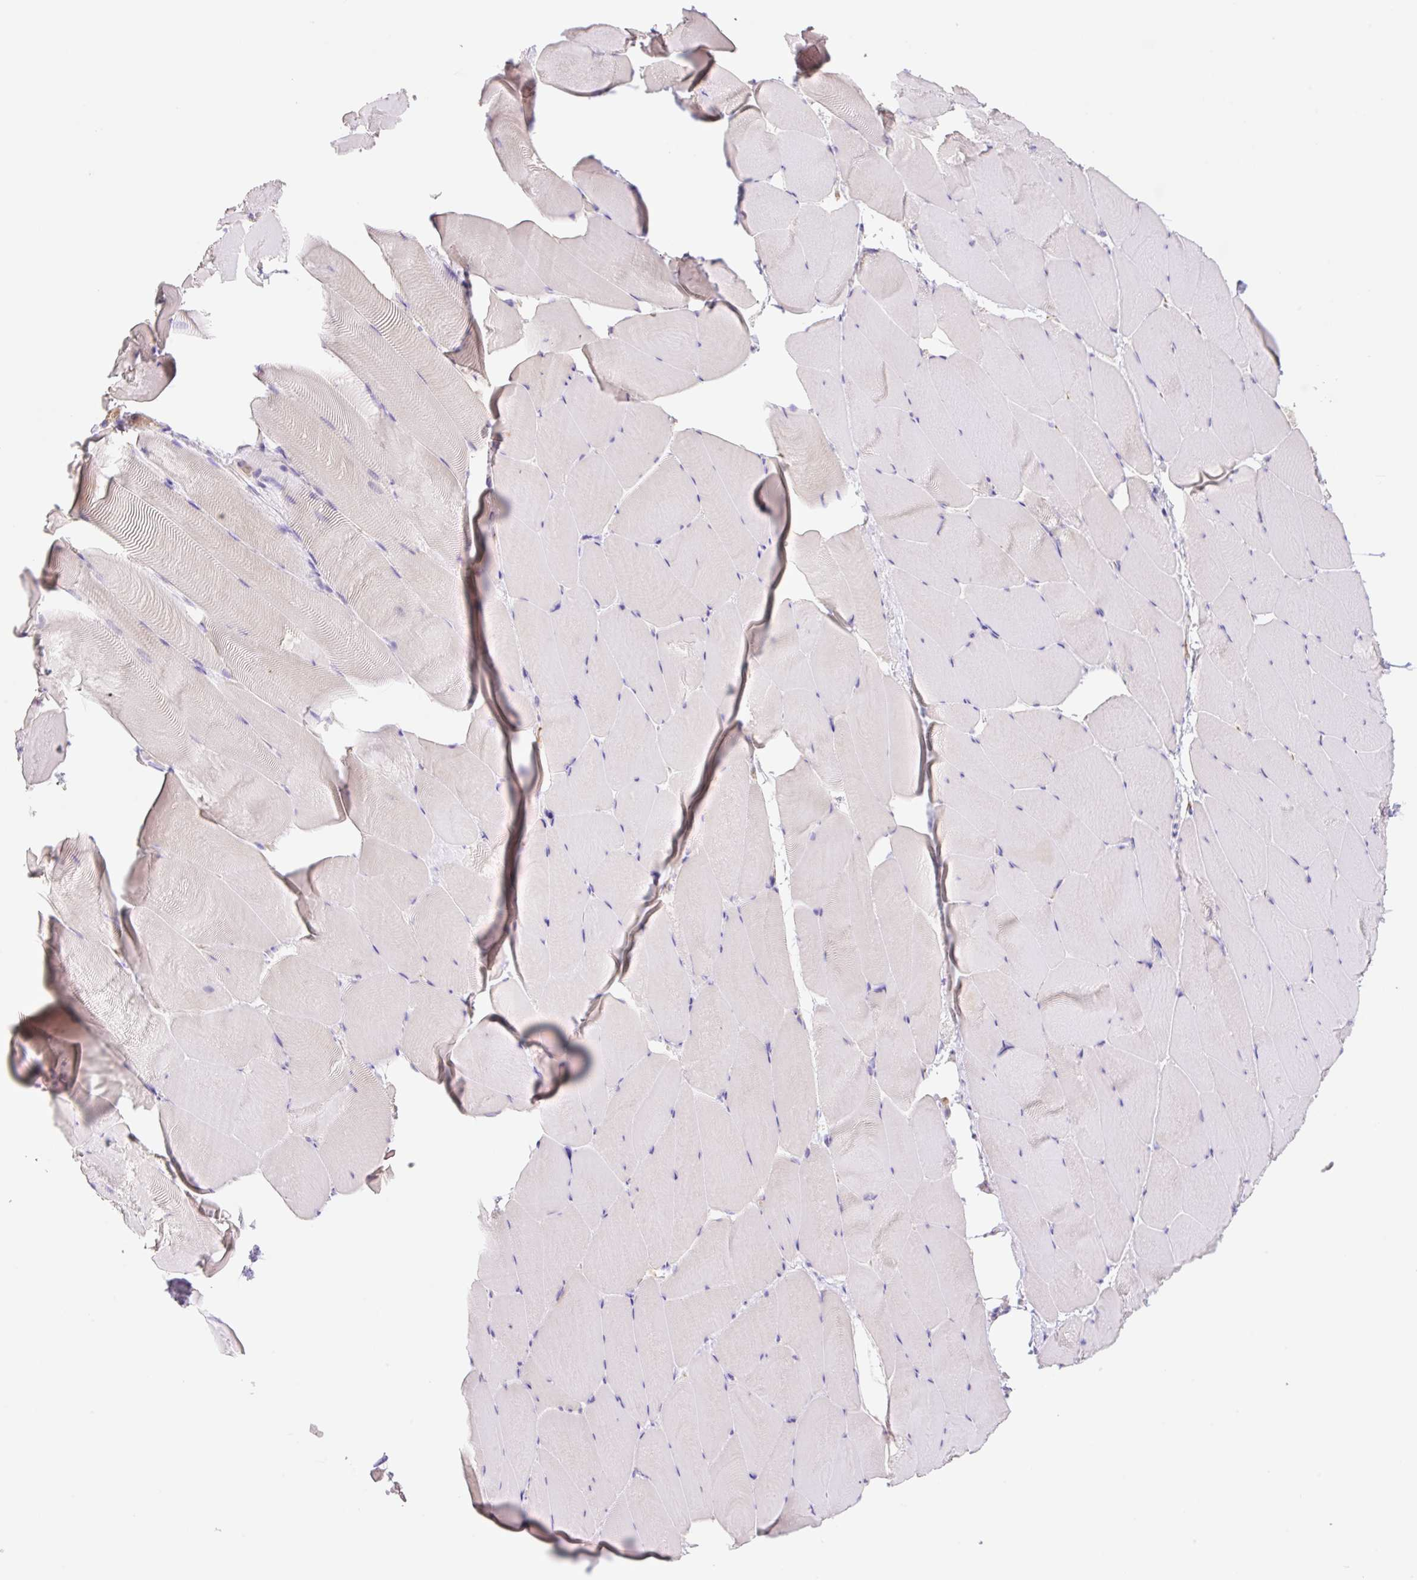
{"staining": {"intensity": "negative", "quantity": "none", "location": "none"}, "tissue": "skeletal muscle", "cell_type": "Myocytes", "image_type": "normal", "snomed": [{"axis": "morphology", "description": "Normal tissue, NOS"}, {"axis": "topography", "description": "Skeletal muscle"}], "caption": "Myocytes show no significant positivity in benign skeletal muscle.", "gene": "COPZ2", "patient": {"sex": "female", "age": 64}}